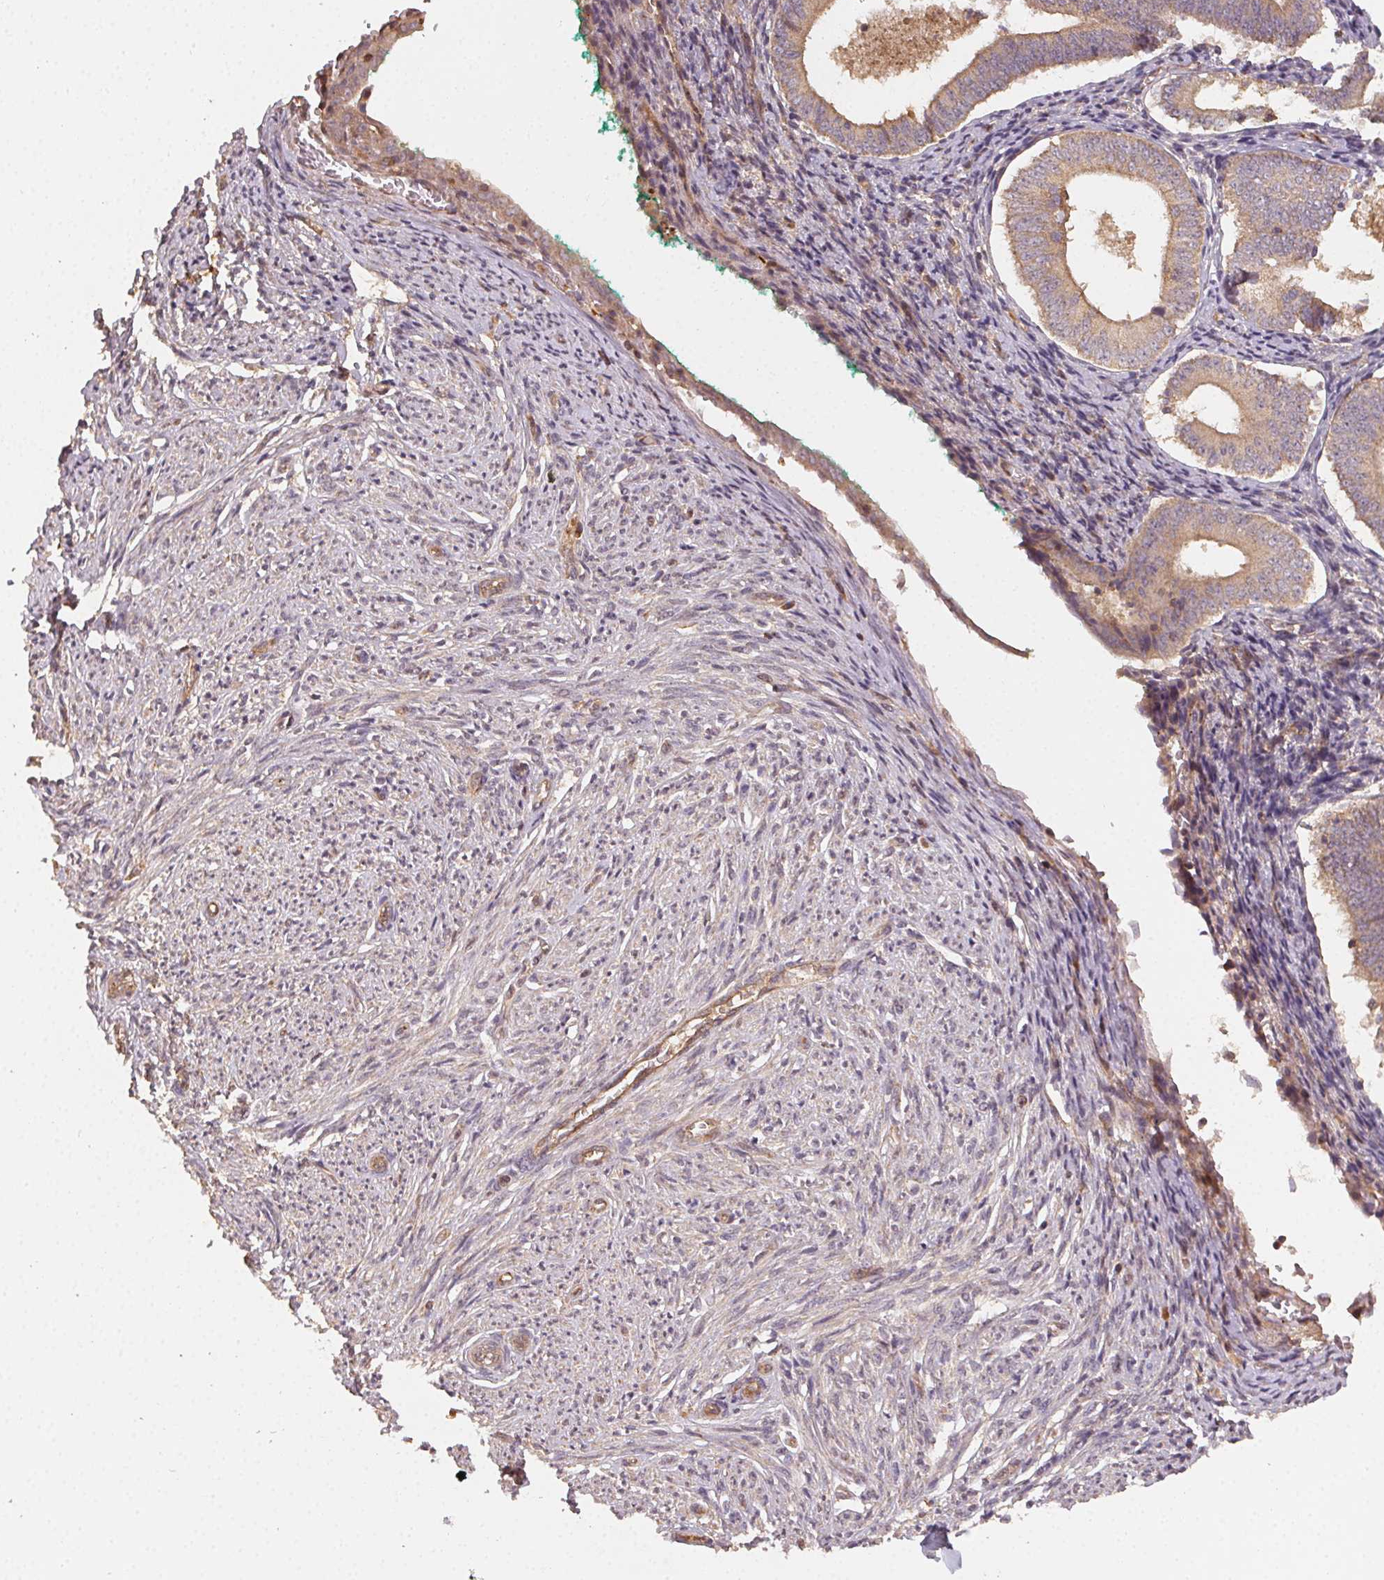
{"staining": {"intensity": "moderate", "quantity": "<25%", "location": "cytoplasmic/membranous"}, "tissue": "endometrium", "cell_type": "Cells in endometrial stroma", "image_type": "normal", "snomed": [{"axis": "morphology", "description": "Normal tissue, NOS"}, {"axis": "topography", "description": "Endometrium"}], "caption": "Protein staining by immunohistochemistry exhibits moderate cytoplasmic/membranous expression in approximately <25% of cells in endometrial stroma in unremarkable endometrium. (brown staining indicates protein expression, while blue staining denotes nuclei).", "gene": "RALA", "patient": {"sex": "female", "age": 50}}